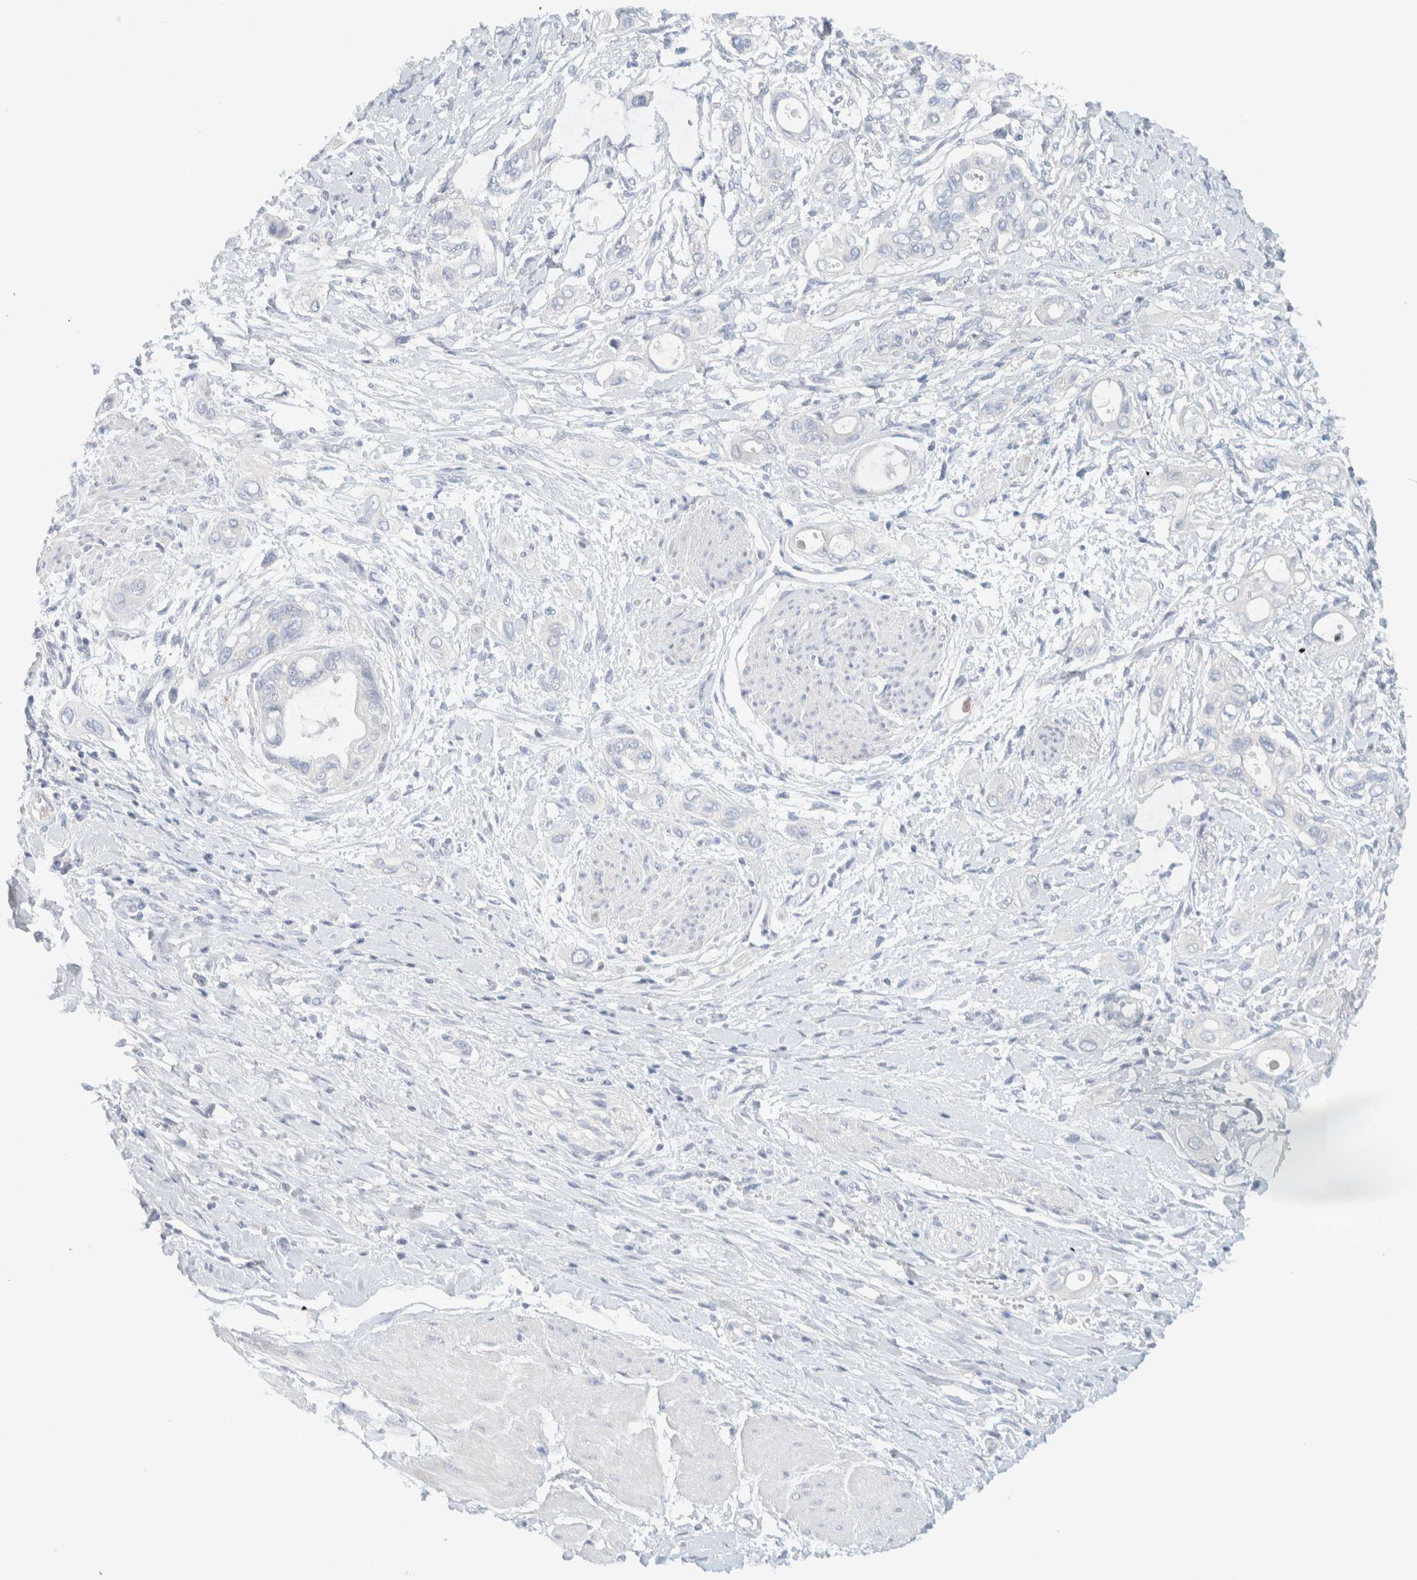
{"staining": {"intensity": "negative", "quantity": "none", "location": "none"}, "tissue": "pancreatic cancer", "cell_type": "Tumor cells", "image_type": "cancer", "snomed": [{"axis": "morphology", "description": "Adenocarcinoma, NOS"}, {"axis": "topography", "description": "Pancreas"}], "caption": "Tumor cells show no significant staining in pancreatic cancer.", "gene": "ALOX12B", "patient": {"sex": "male", "age": 59}}